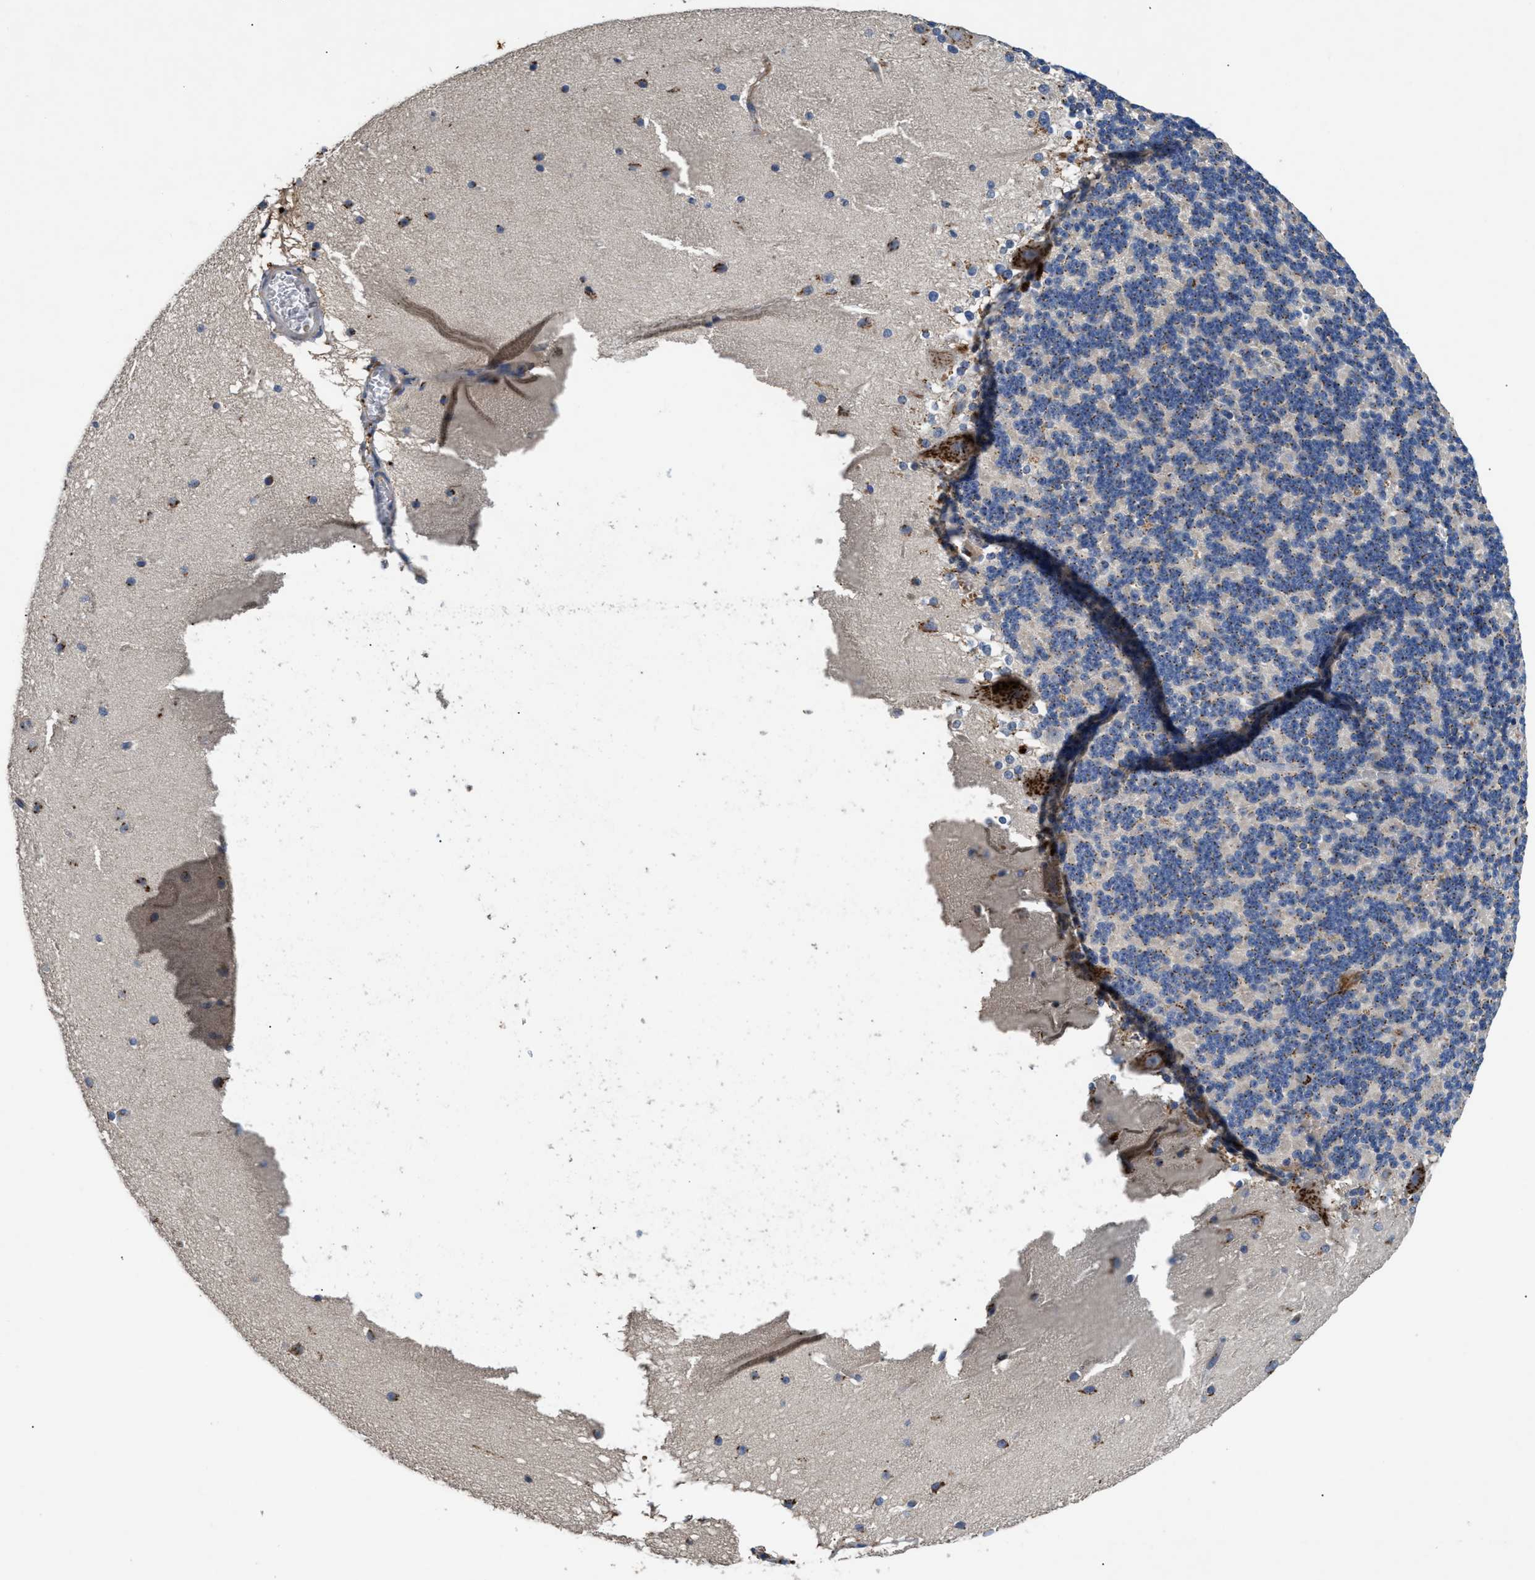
{"staining": {"intensity": "negative", "quantity": "none", "location": "none"}, "tissue": "cerebellum", "cell_type": "Cells in granular layer", "image_type": "normal", "snomed": [{"axis": "morphology", "description": "Normal tissue, NOS"}, {"axis": "topography", "description": "Cerebellum"}], "caption": "Immunohistochemical staining of normal cerebellum shows no significant expression in cells in granular layer. Brightfield microscopy of IHC stained with DAB (brown) and hematoxylin (blue), captured at high magnification.", "gene": "SIK2", "patient": {"sex": "female", "age": 19}}